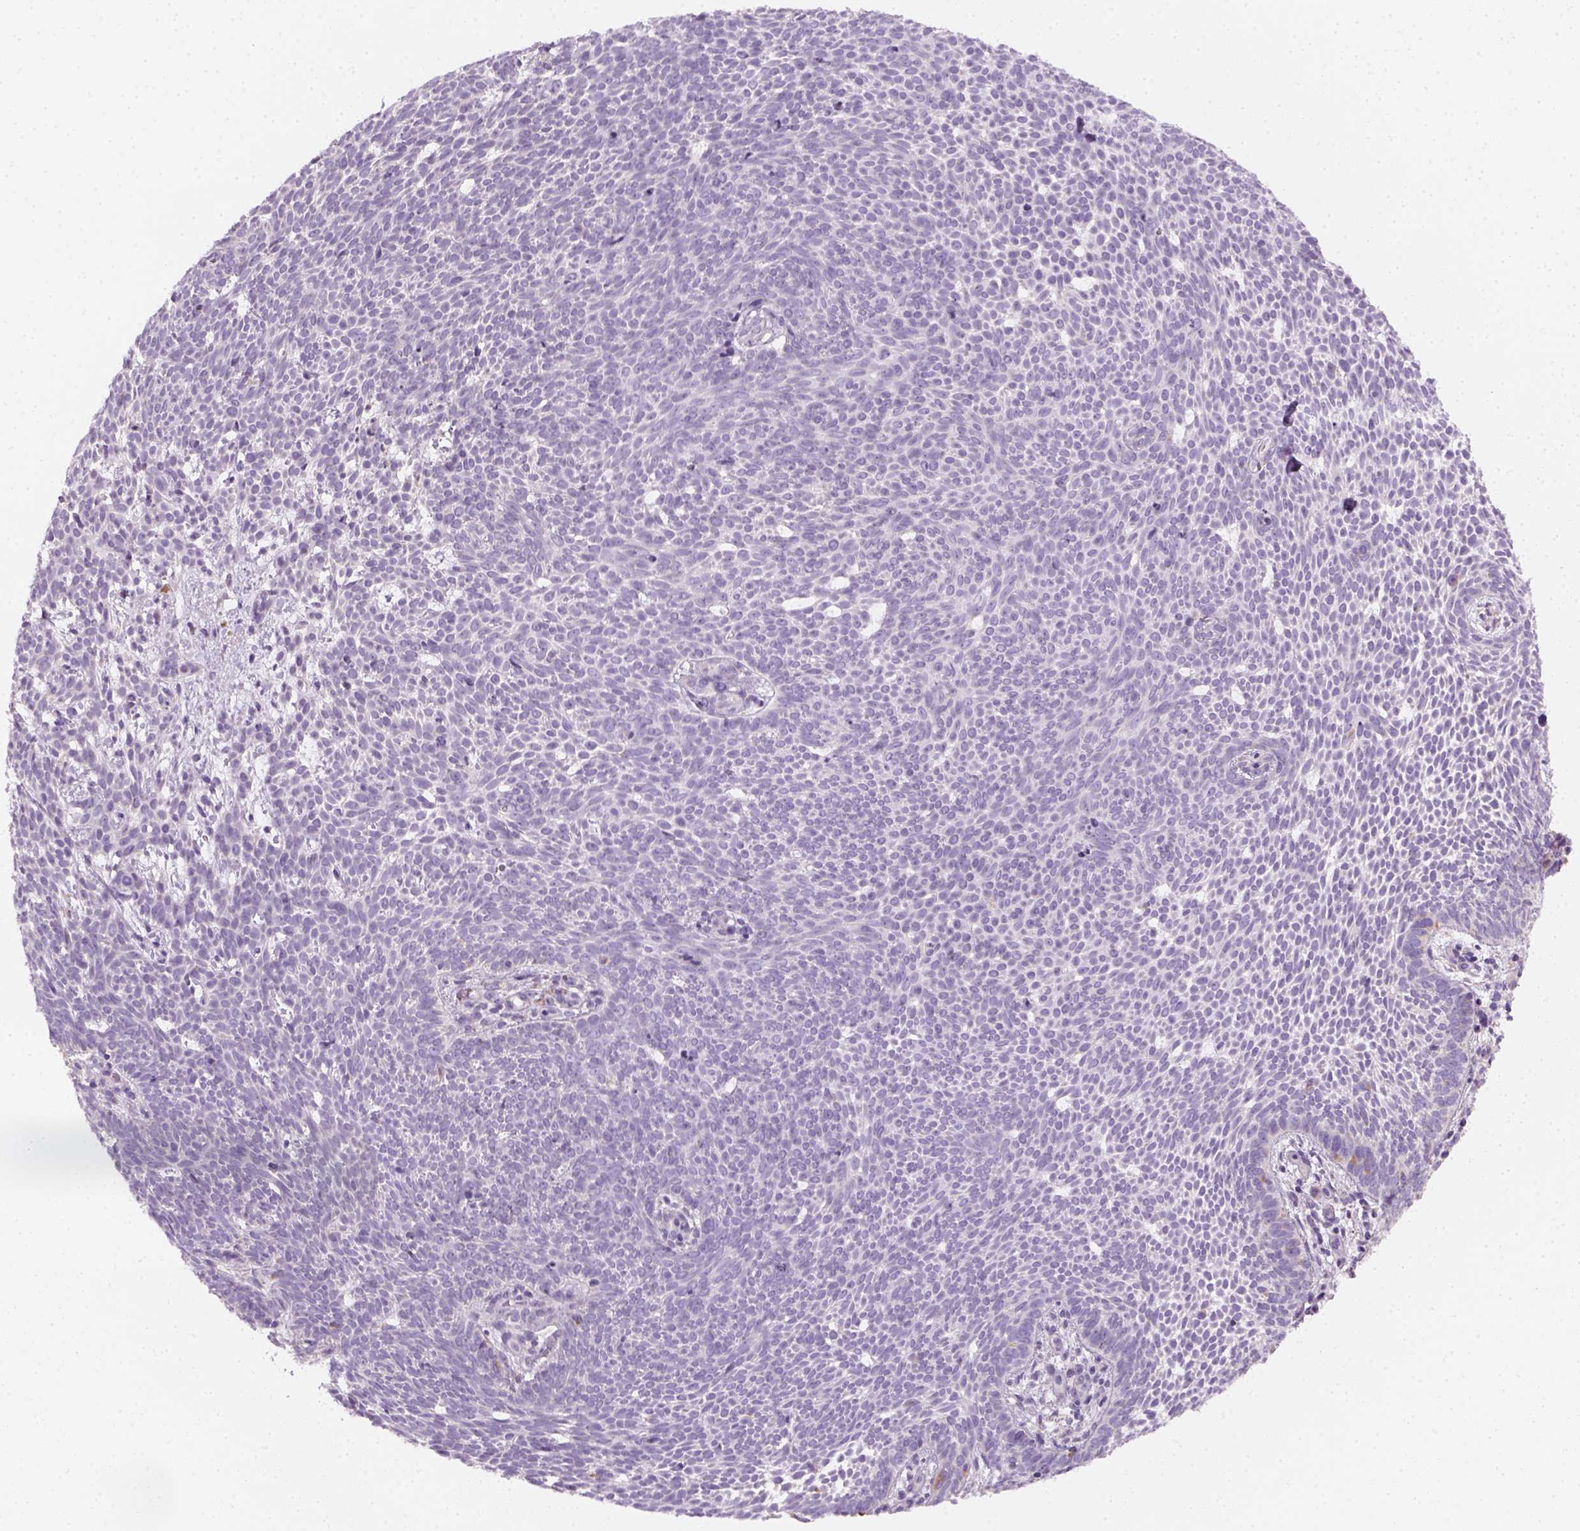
{"staining": {"intensity": "negative", "quantity": "none", "location": "none"}, "tissue": "skin cancer", "cell_type": "Tumor cells", "image_type": "cancer", "snomed": [{"axis": "morphology", "description": "Basal cell carcinoma"}, {"axis": "topography", "description": "Skin"}], "caption": "Immunohistochemistry (IHC) histopathology image of skin basal cell carcinoma stained for a protein (brown), which shows no staining in tumor cells.", "gene": "AWAT2", "patient": {"sex": "male", "age": 59}}